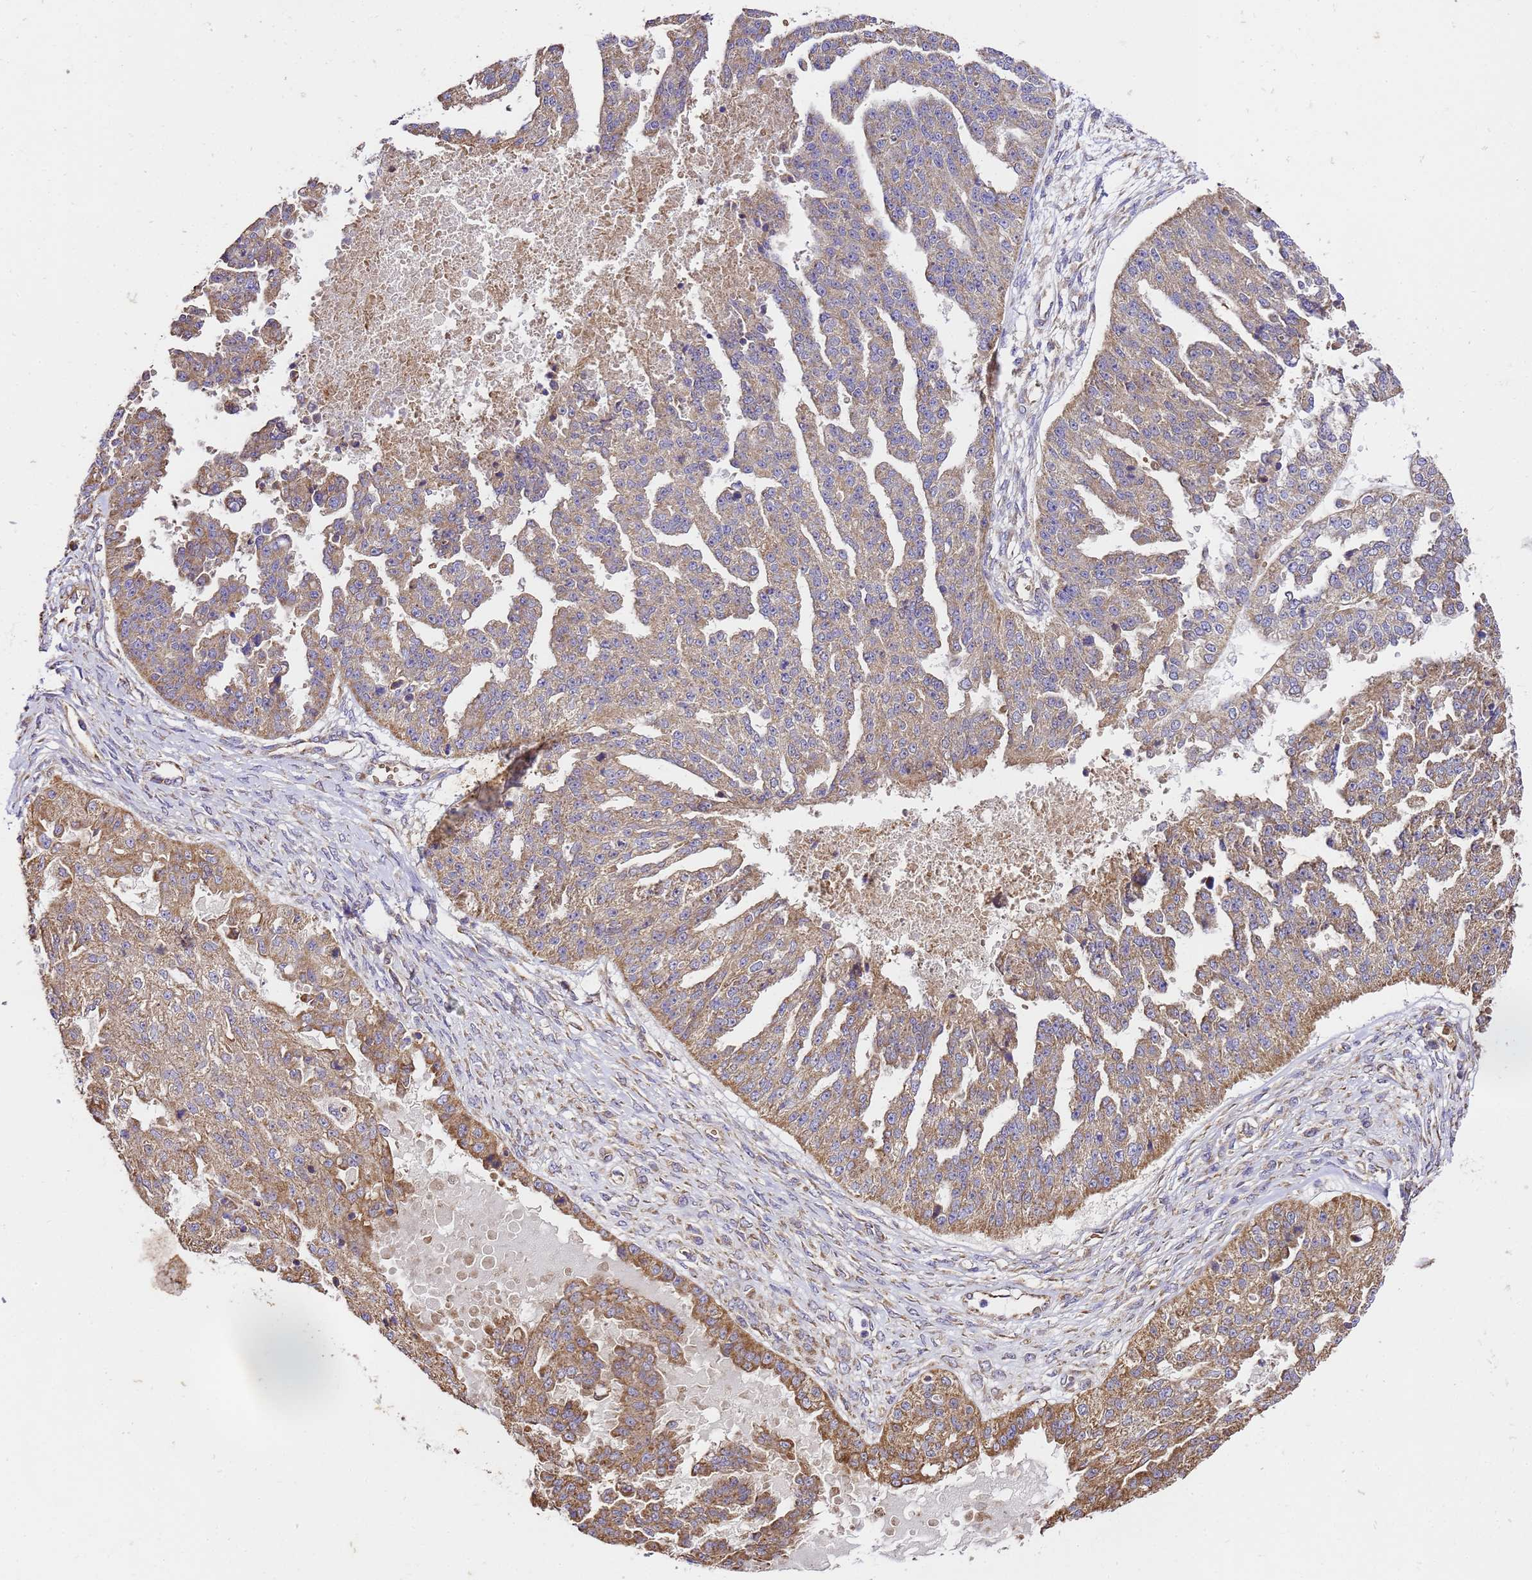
{"staining": {"intensity": "strong", "quantity": "25%-75%", "location": "cytoplasmic/membranous"}, "tissue": "ovarian cancer", "cell_type": "Tumor cells", "image_type": "cancer", "snomed": [{"axis": "morphology", "description": "Cystadenocarcinoma, serous, NOS"}, {"axis": "topography", "description": "Ovary"}], "caption": "Immunohistochemistry micrograph of ovarian cancer (serous cystadenocarcinoma) stained for a protein (brown), which demonstrates high levels of strong cytoplasmic/membranous staining in approximately 25%-75% of tumor cells.", "gene": "LRRIQ1", "patient": {"sex": "female", "age": 58}}